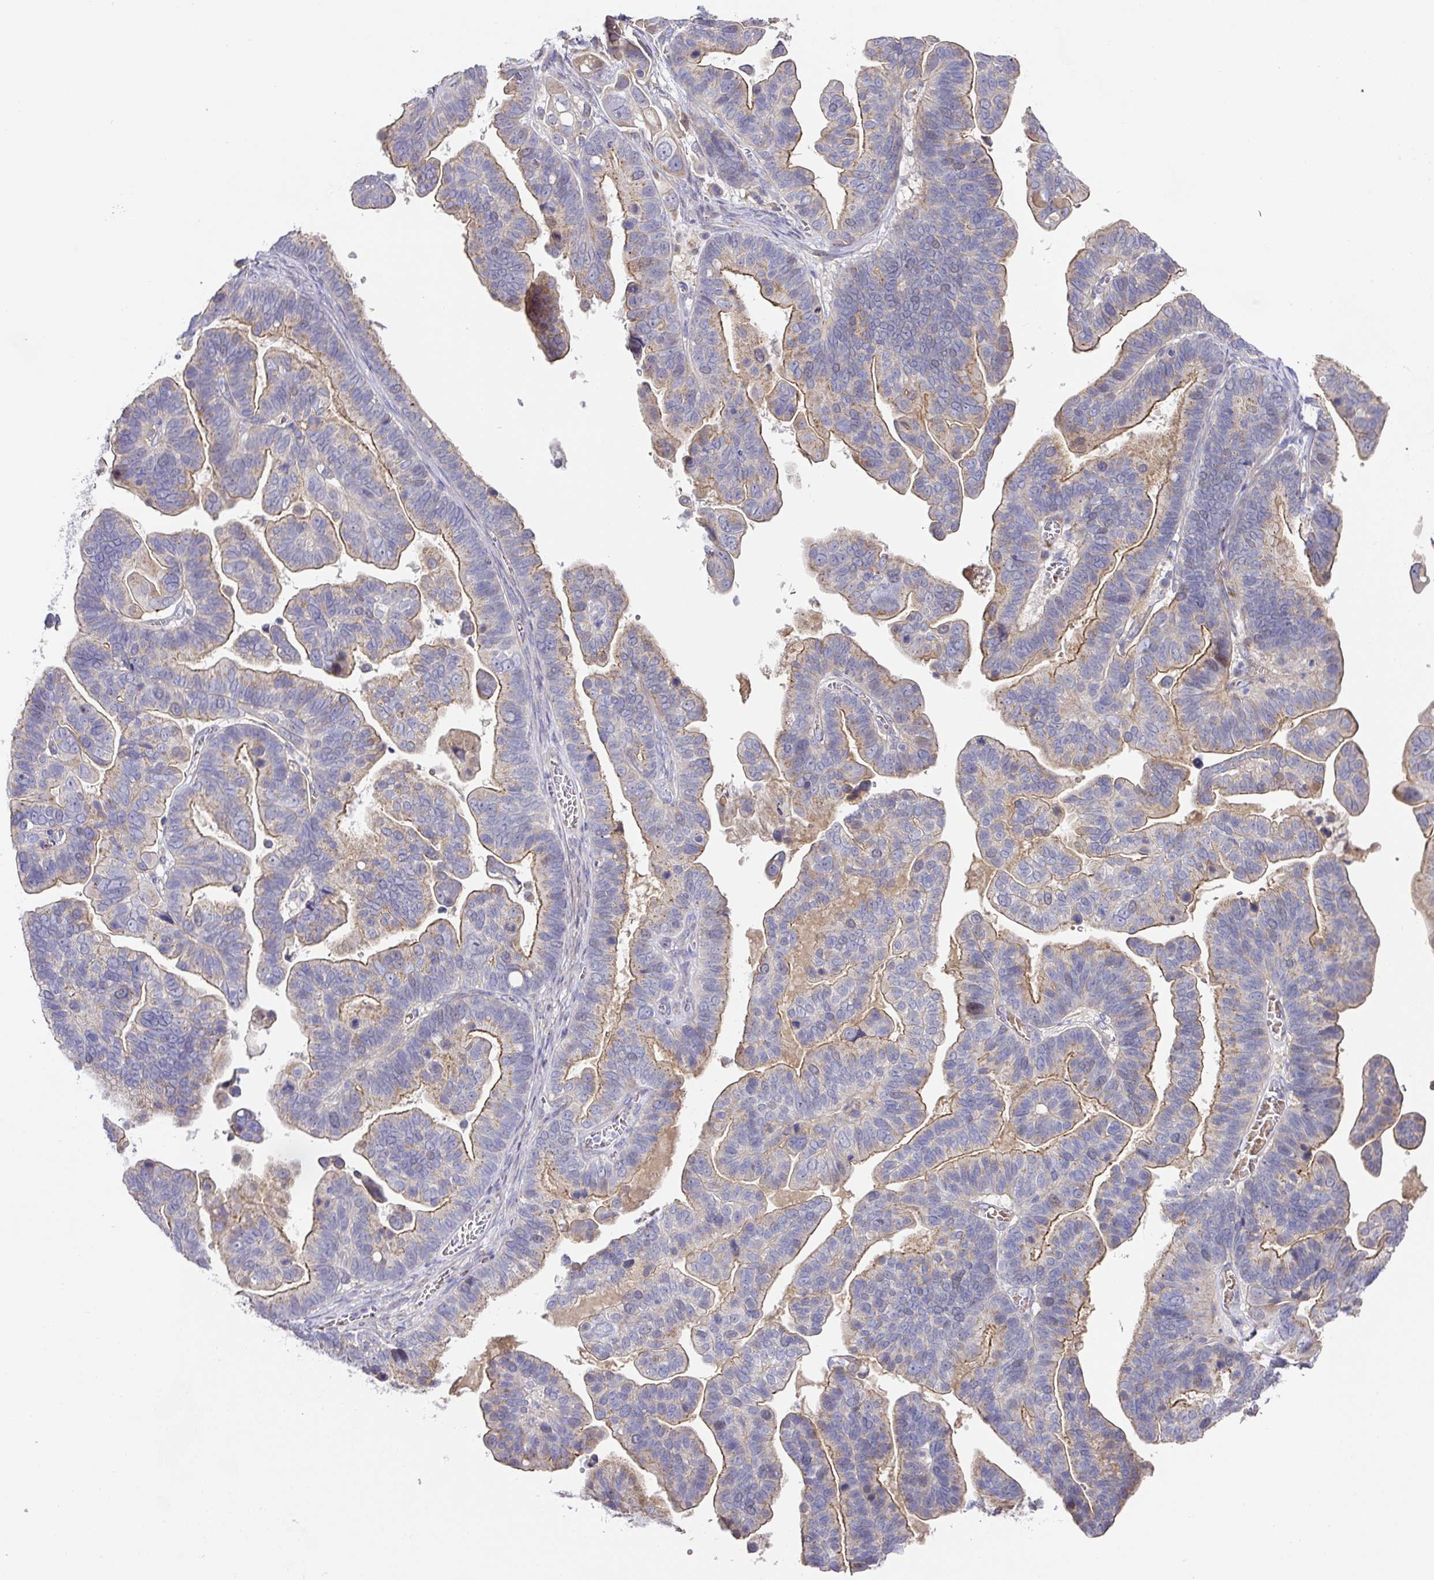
{"staining": {"intensity": "moderate", "quantity": "25%-75%", "location": "cytoplasmic/membranous"}, "tissue": "ovarian cancer", "cell_type": "Tumor cells", "image_type": "cancer", "snomed": [{"axis": "morphology", "description": "Cystadenocarcinoma, serous, NOS"}, {"axis": "topography", "description": "Ovary"}], "caption": "Immunohistochemical staining of ovarian serous cystadenocarcinoma shows medium levels of moderate cytoplasmic/membranous expression in about 25%-75% of tumor cells.", "gene": "TARM1", "patient": {"sex": "female", "age": 56}}